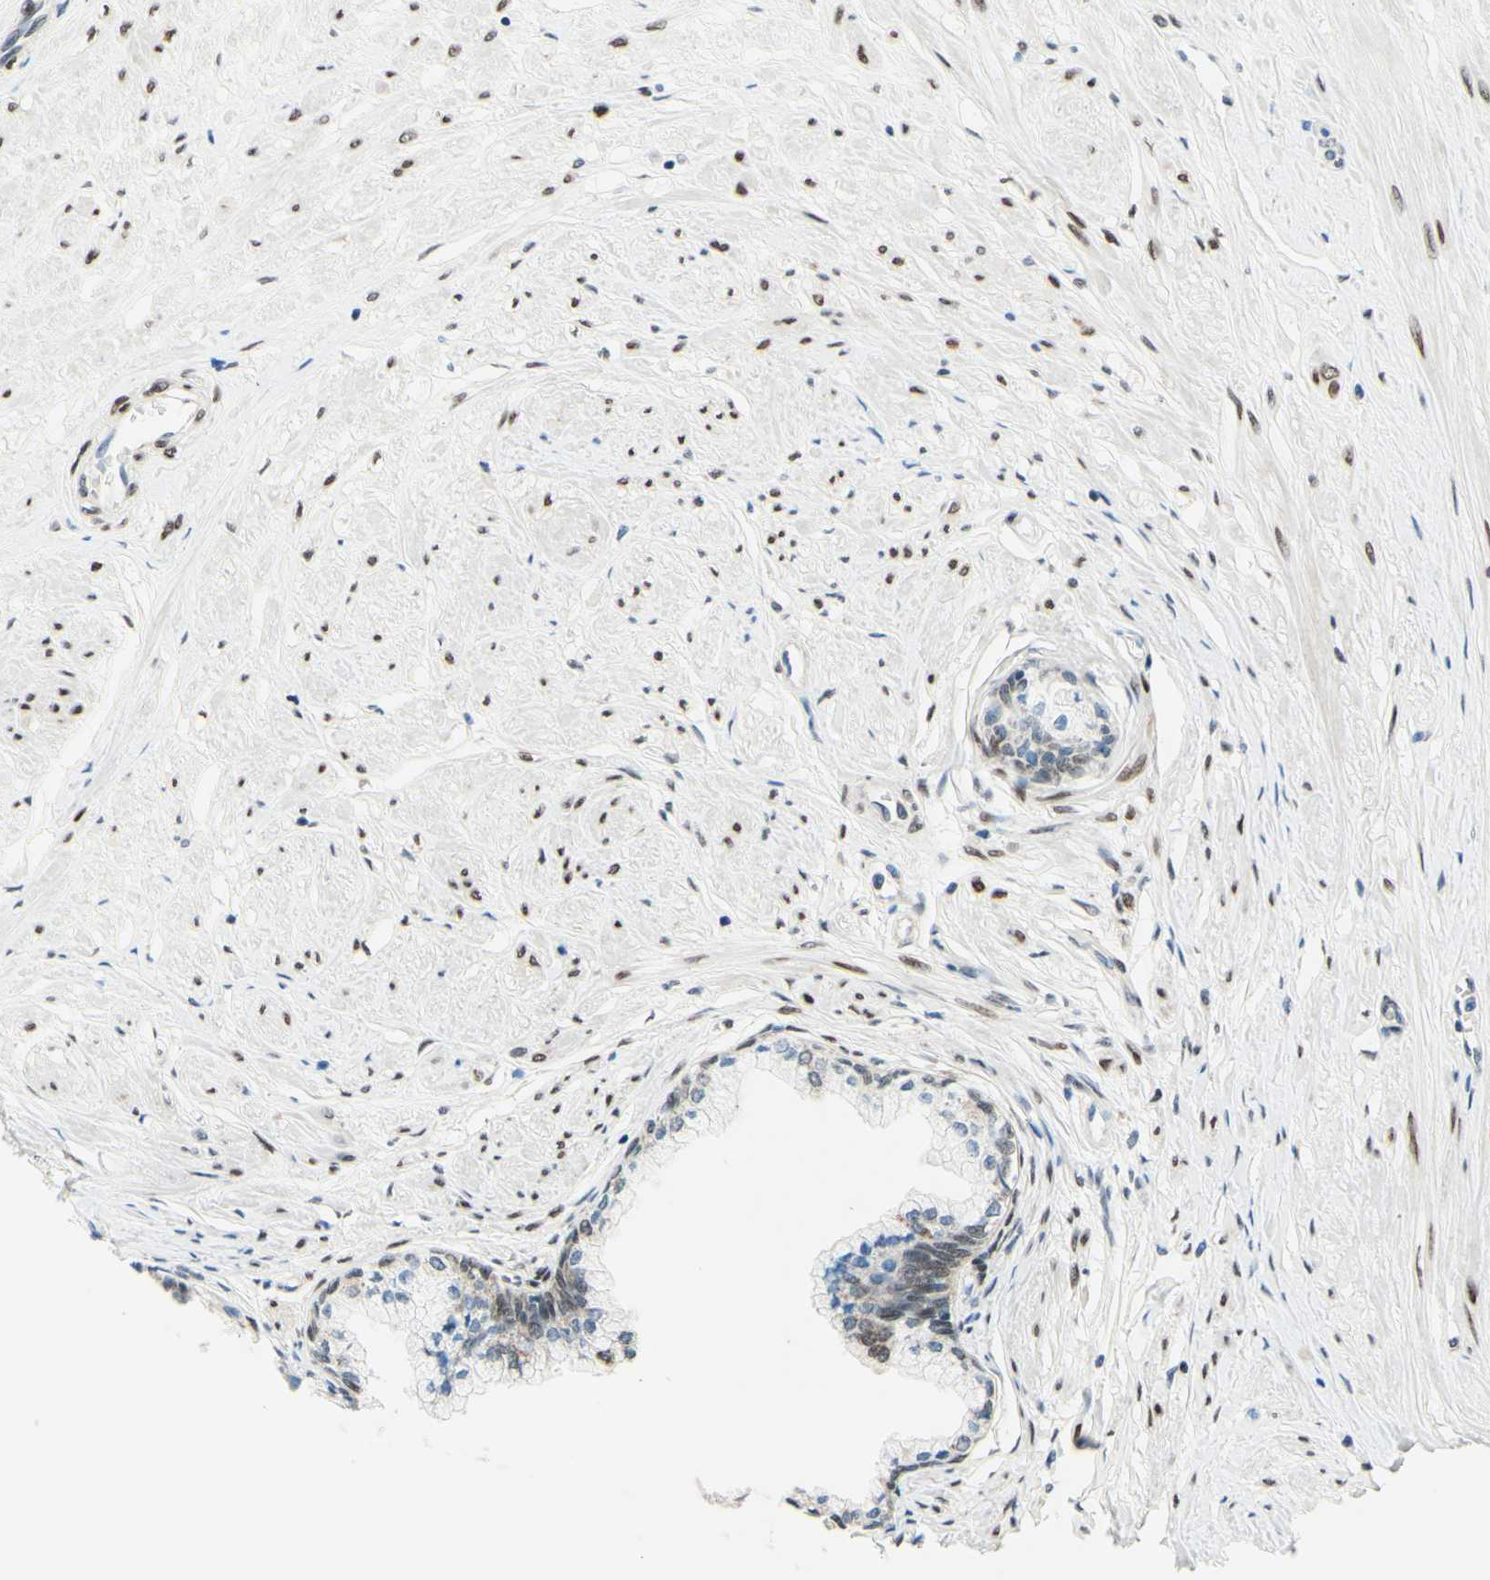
{"staining": {"intensity": "weak", "quantity": "25%-75%", "location": "cytoplasmic/membranous,nuclear"}, "tissue": "prostate", "cell_type": "Glandular cells", "image_type": "normal", "snomed": [{"axis": "morphology", "description": "Normal tissue, NOS"}, {"axis": "topography", "description": "Prostate"}, {"axis": "topography", "description": "Seminal veicle"}], "caption": "The photomicrograph displays staining of benign prostate, revealing weak cytoplasmic/membranous,nuclear protein positivity (brown color) within glandular cells. The staining is performed using DAB (3,3'-diaminobenzidine) brown chromogen to label protein expression. The nuclei are counter-stained blue using hematoxylin.", "gene": "CBX7", "patient": {"sex": "male", "age": 60}}